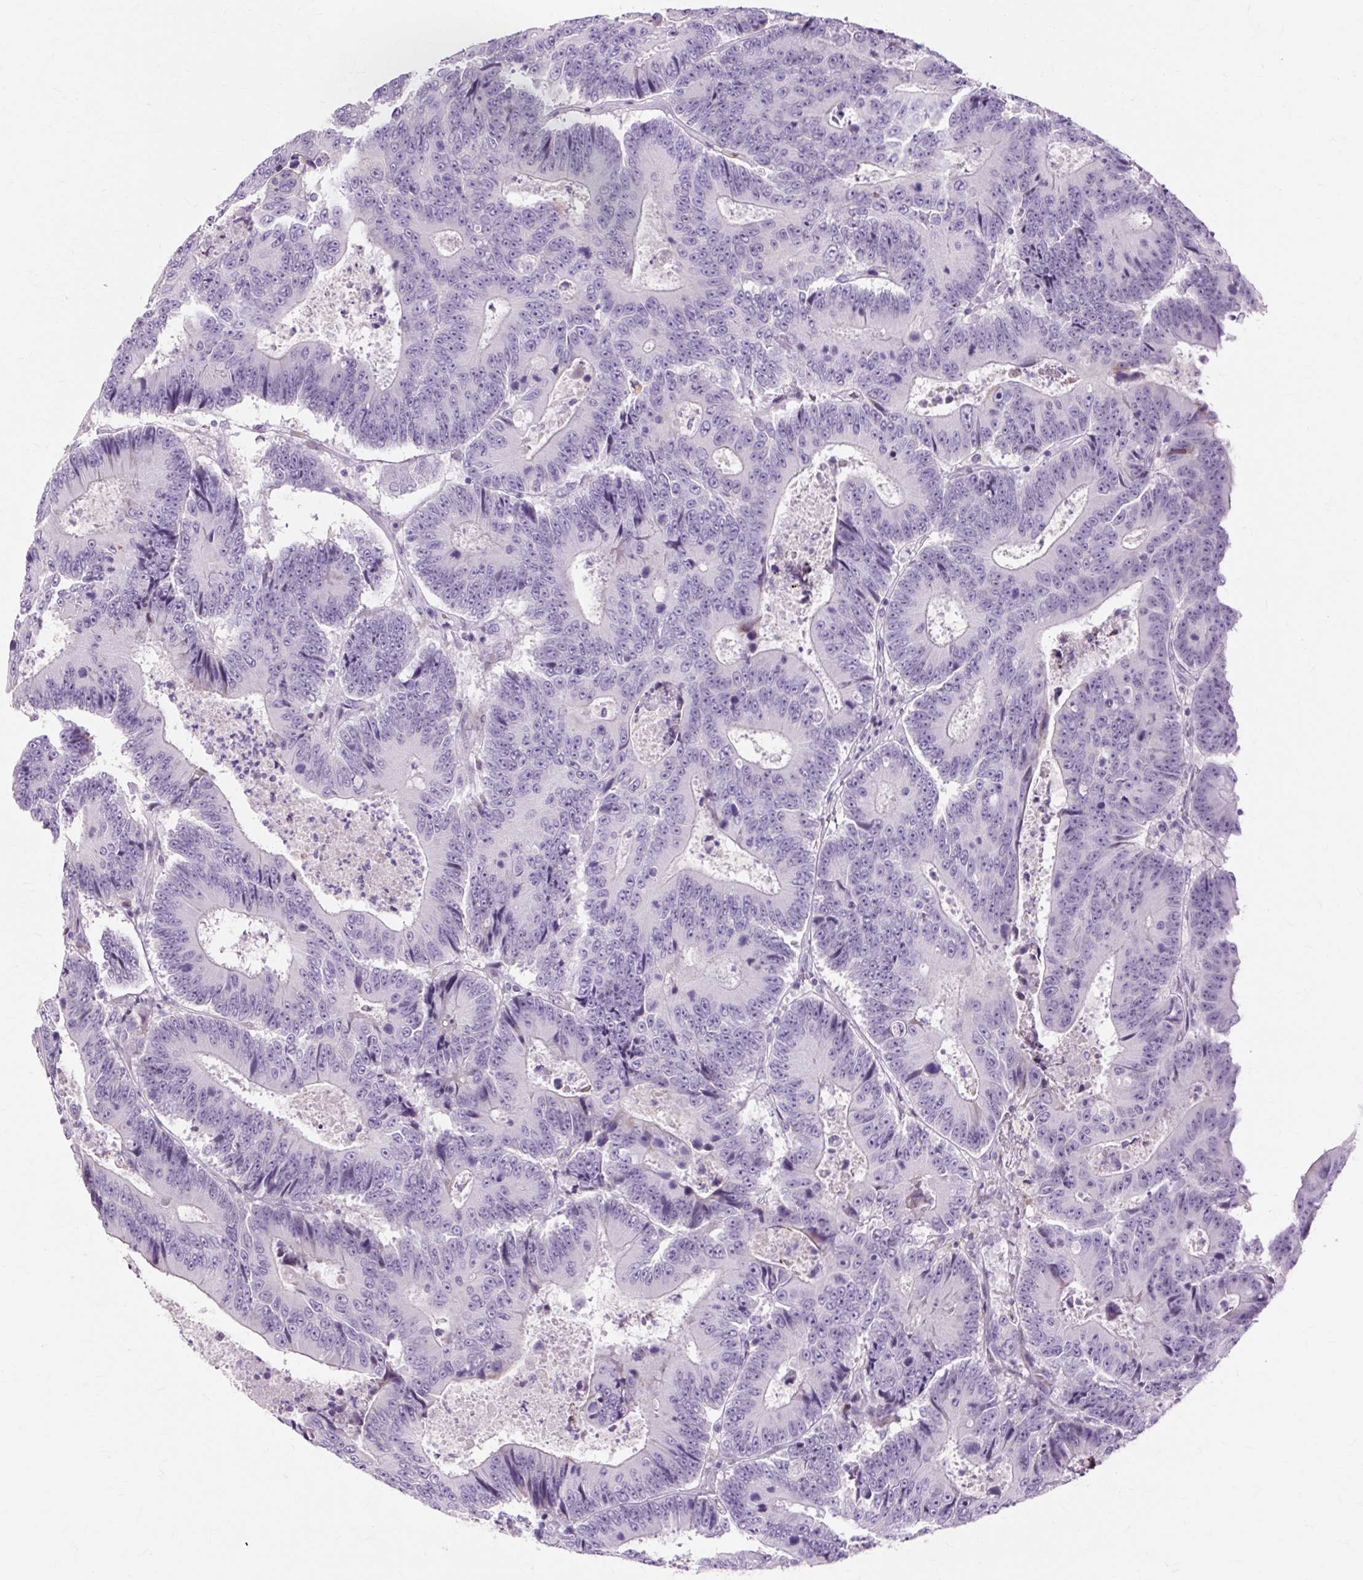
{"staining": {"intensity": "negative", "quantity": "none", "location": "none"}, "tissue": "colorectal cancer", "cell_type": "Tumor cells", "image_type": "cancer", "snomed": [{"axis": "morphology", "description": "Adenocarcinoma, NOS"}, {"axis": "topography", "description": "Colon"}], "caption": "High power microscopy micrograph of an immunohistochemistry photomicrograph of colorectal cancer (adenocarcinoma), revealing no significant staining in tumor cells.", "gene": "IRX2", "patient": {"sex": "male", "age": 83}}